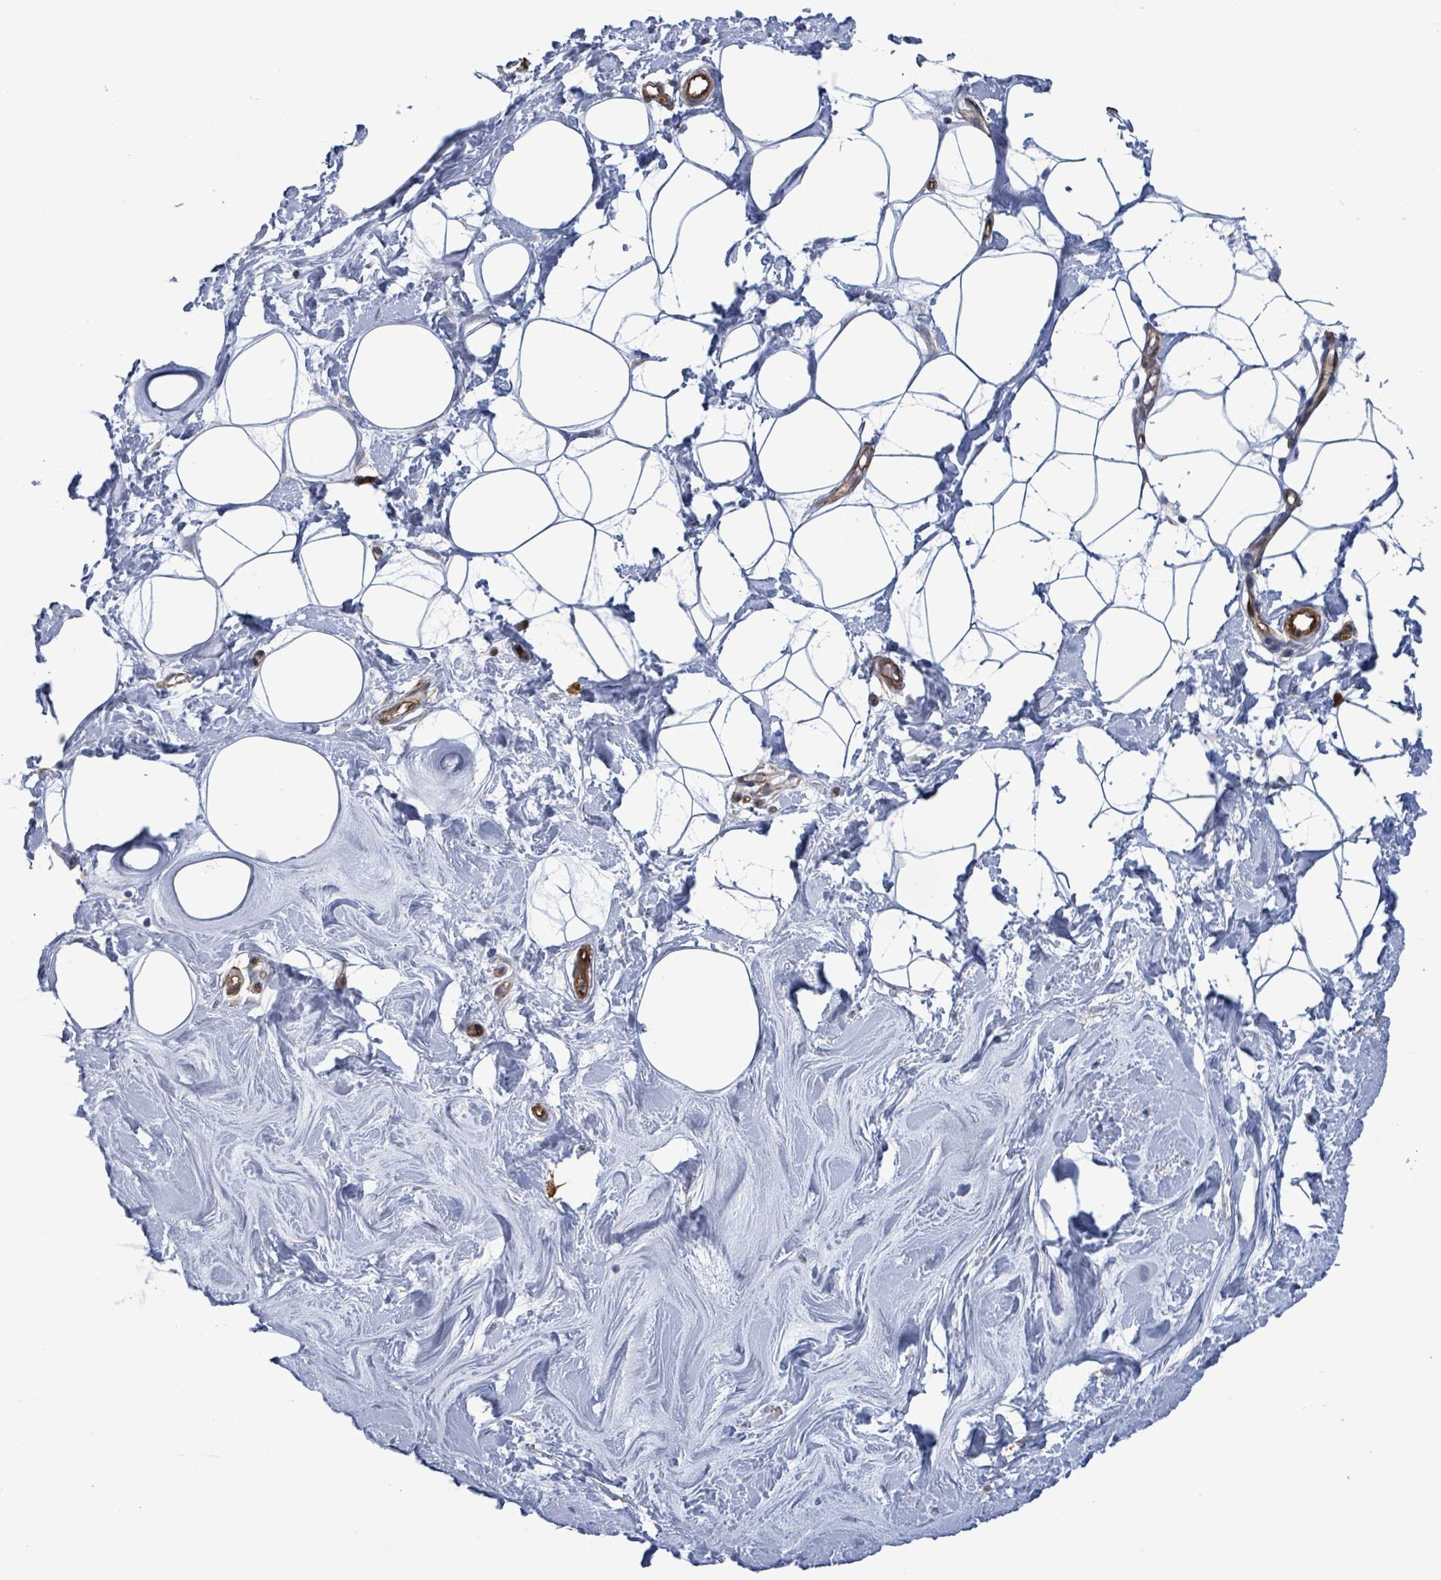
{"staining": {"intensity": "negative", "quantity": "none", "location": "none"}, "tissue": "breast", "cell_type": "Adipocytes", "image_type": "normal", "snomed": [{"axis": "morphology", "description": "Normal tissue, NOS"}, {"axis": "topography", "description": "Breast"}], "caption": "A high-resolution histopathology image shows immunohistochemistry (IHC) staining of unremarkable breast, which exhibits no significant positivity in adipocytes.", "gene": "PRKRIP1", "patient": {"sex": "female", "age": 27}}